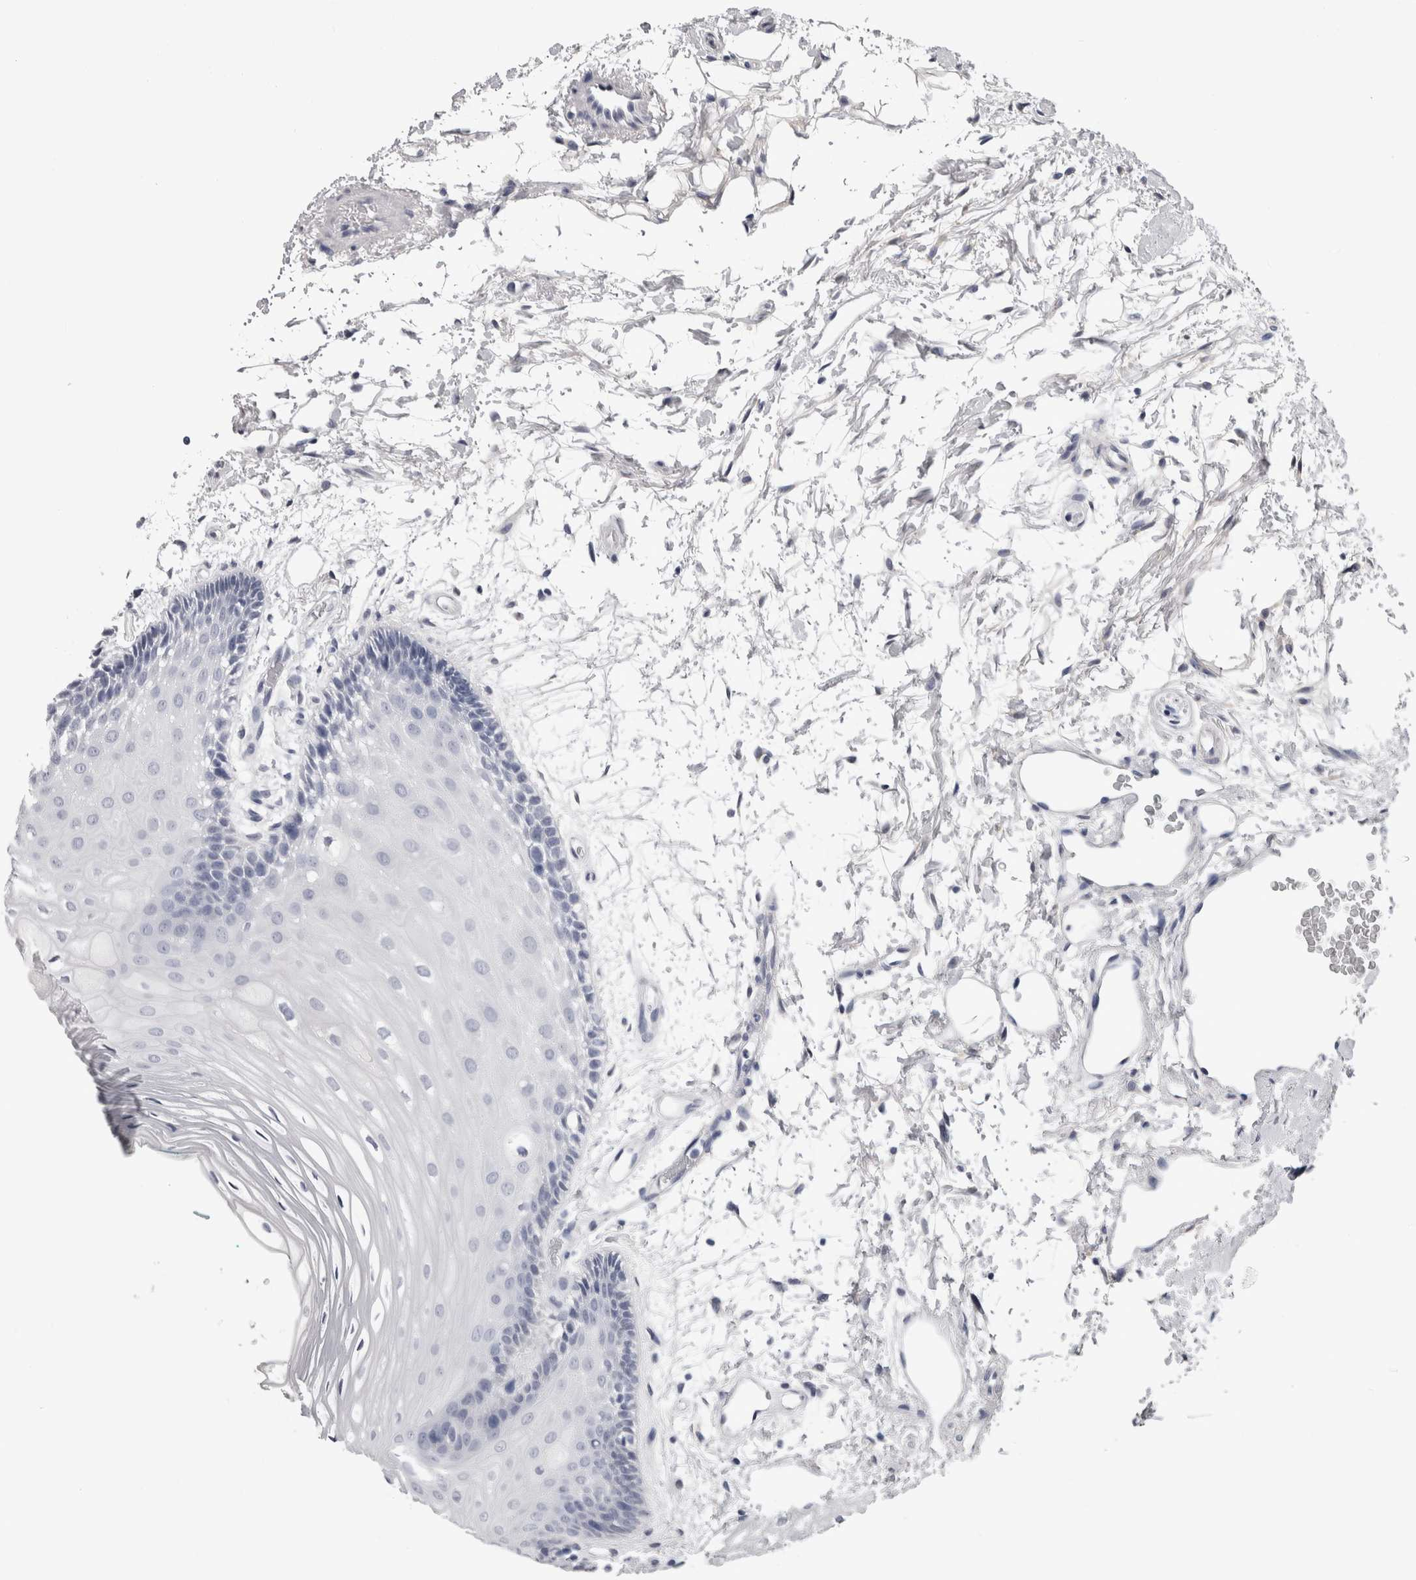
{"staining": {"intensity": "negative", "quantity": "none", "location": "none"}, "tissue": "oral mucosa", "cell_type": "Squamous epithelial cells", "image_type": "normal", "snomed": [{"axis": "morphology", "description": "Normal tissue, NOS"}, {"axis": "topography", "description": "Skeletal muscle"}, {"axis": "topography", "description": "Oral tissue"}, {"axis": "topography", "description": "Peripheral nerve tissue"}], "caption": "The immunohistochemistry (IHC) histopathology image has no significant positivity in squamous epithelial cells of oral mucosa. (DAB (3,3'-diaminobenzidine) IHC with hematoxylin counter stain).", "gene": "AFMID", "patient": {"sex": "female", "age": 84}}